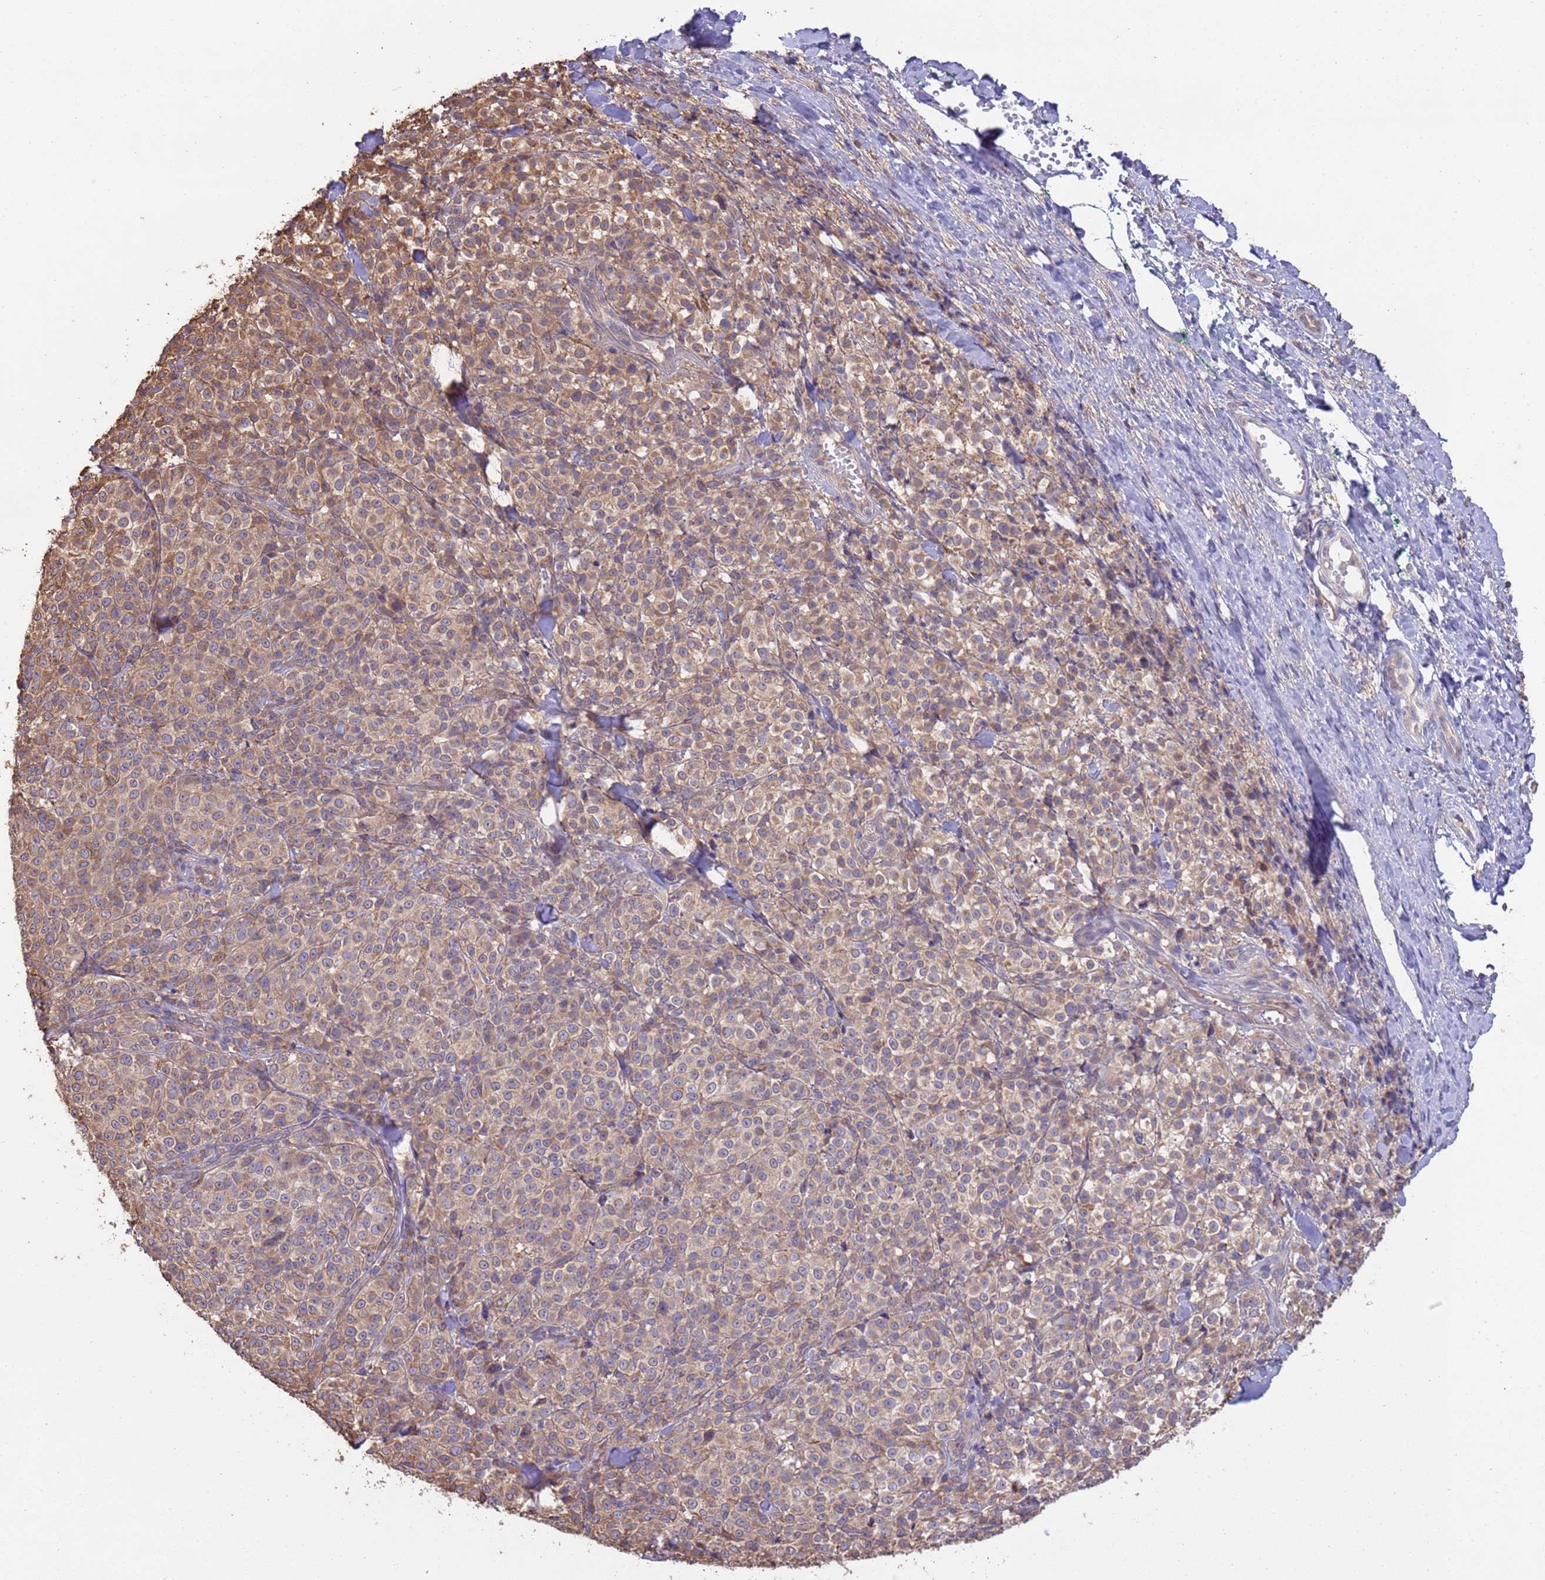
{"staining": {"intensity": "moderate", "quantity": ">75%", "location": "cytoplasmic/membranous"}, "tissue": "melanoma", "cell_type": "Tumor cells", "image_type": "cancer", "snomed": [{"axis": "morphology", "description": "Normal tissue, NOS"}, {"axis": "morphology", "description": "Malignant melanoma, NOS"}, {"axis": "topography", "description": "Skin"}], "caption": "Moderate cytoplasmic/membranous staining for a protein is appreciated in about >75% of tumor cells of malignant melanoma using IHC.", "gene": "NPHP1", "patient": {"sex": "female", "age": 34}}